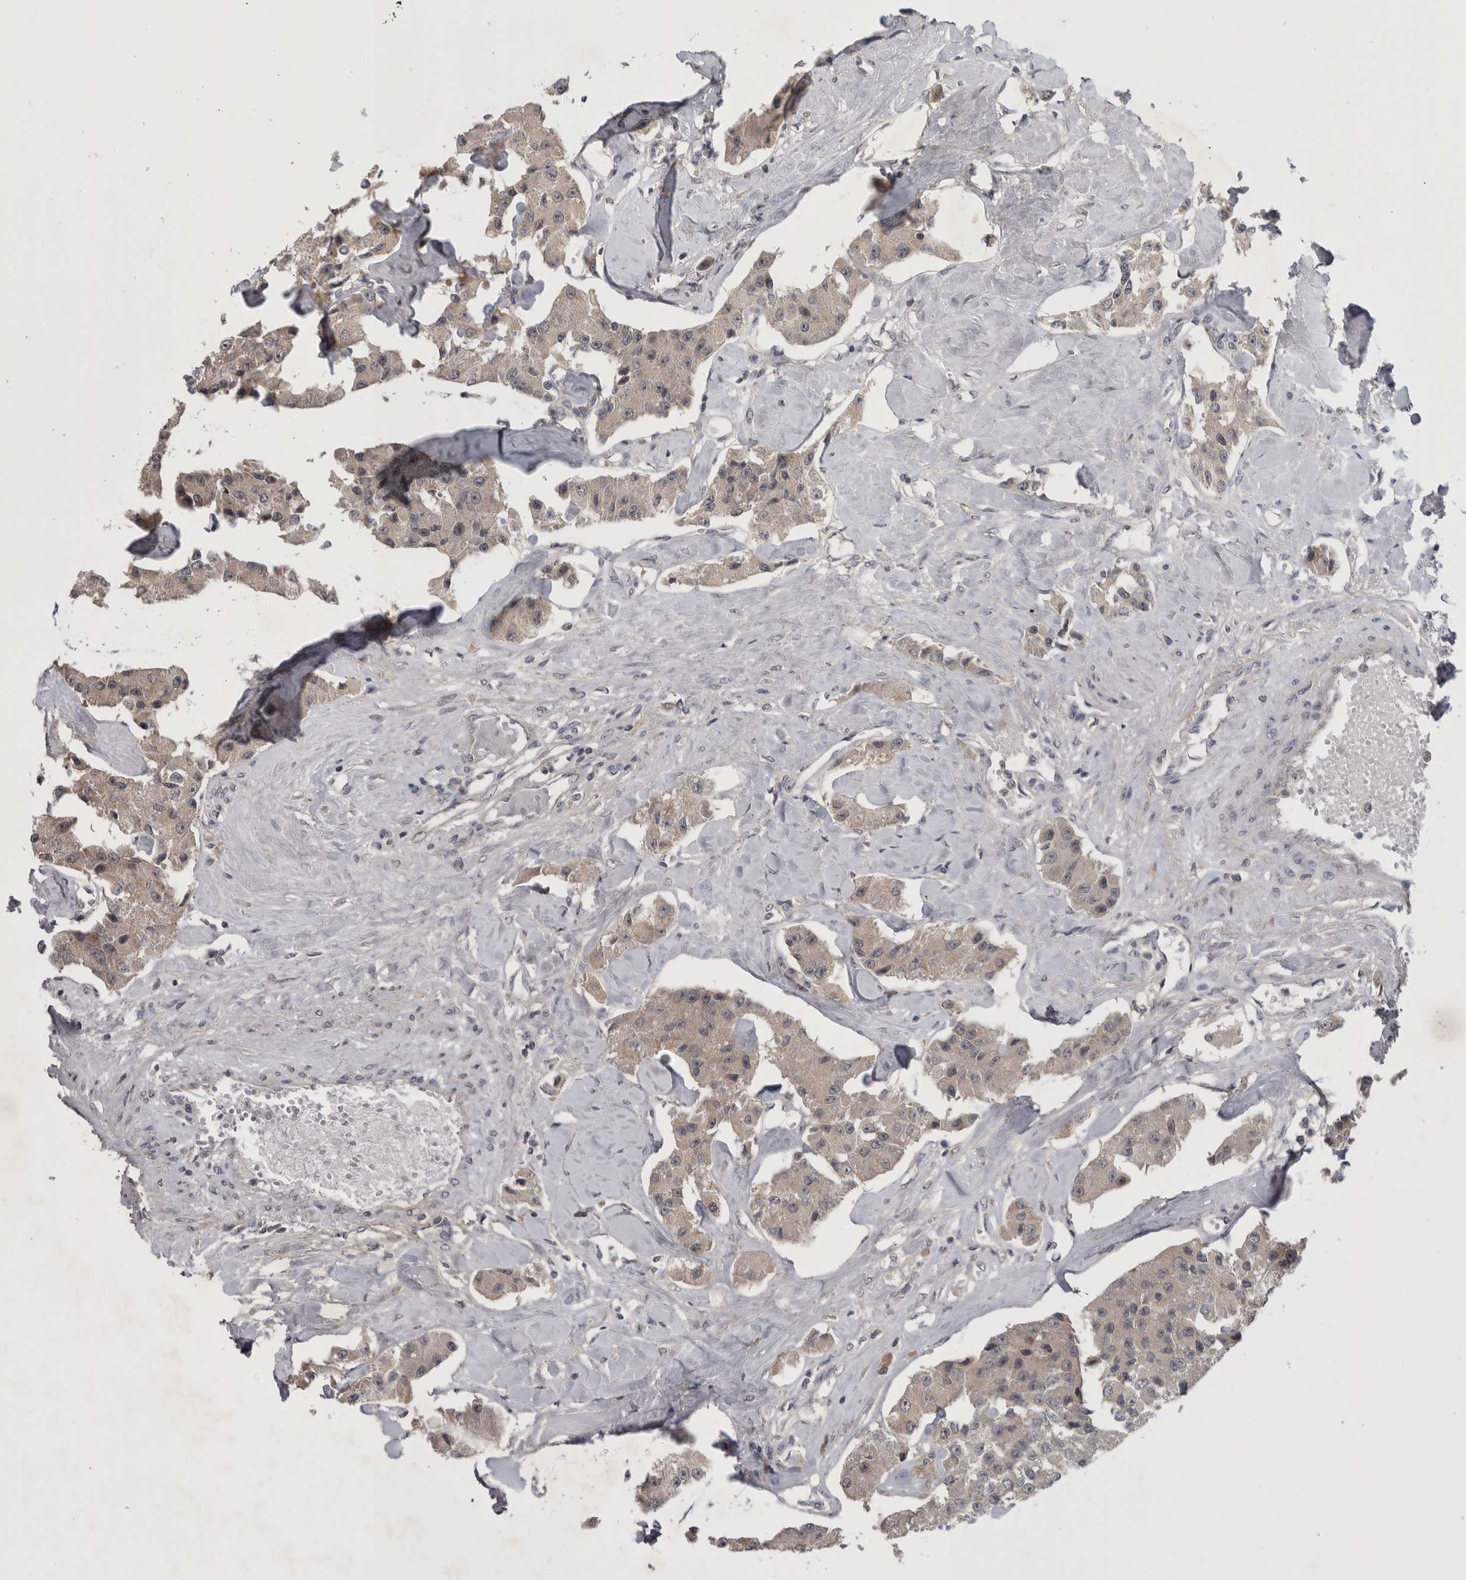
{"staining": {"intensity": "weak", "quantity": ">75%", "location": "cytoplasmic/membranous"}, "tissue": "carcinoid", "cell_type": "Tumor cells", "image_type": "cancer", "snomed": [{"axis": "morphology", "description": "Carcinoid, malignant, NOS"}, {"axis": "topography", "description": "Pancreas"}], "caption": "A micrograph of human carcinoid stained for a protein demonstrates weak cytoplasmic/membranous brown staining in tumor cells.", "gene": "ZNF114", "patient": {"sex": "male", "age": 41}}